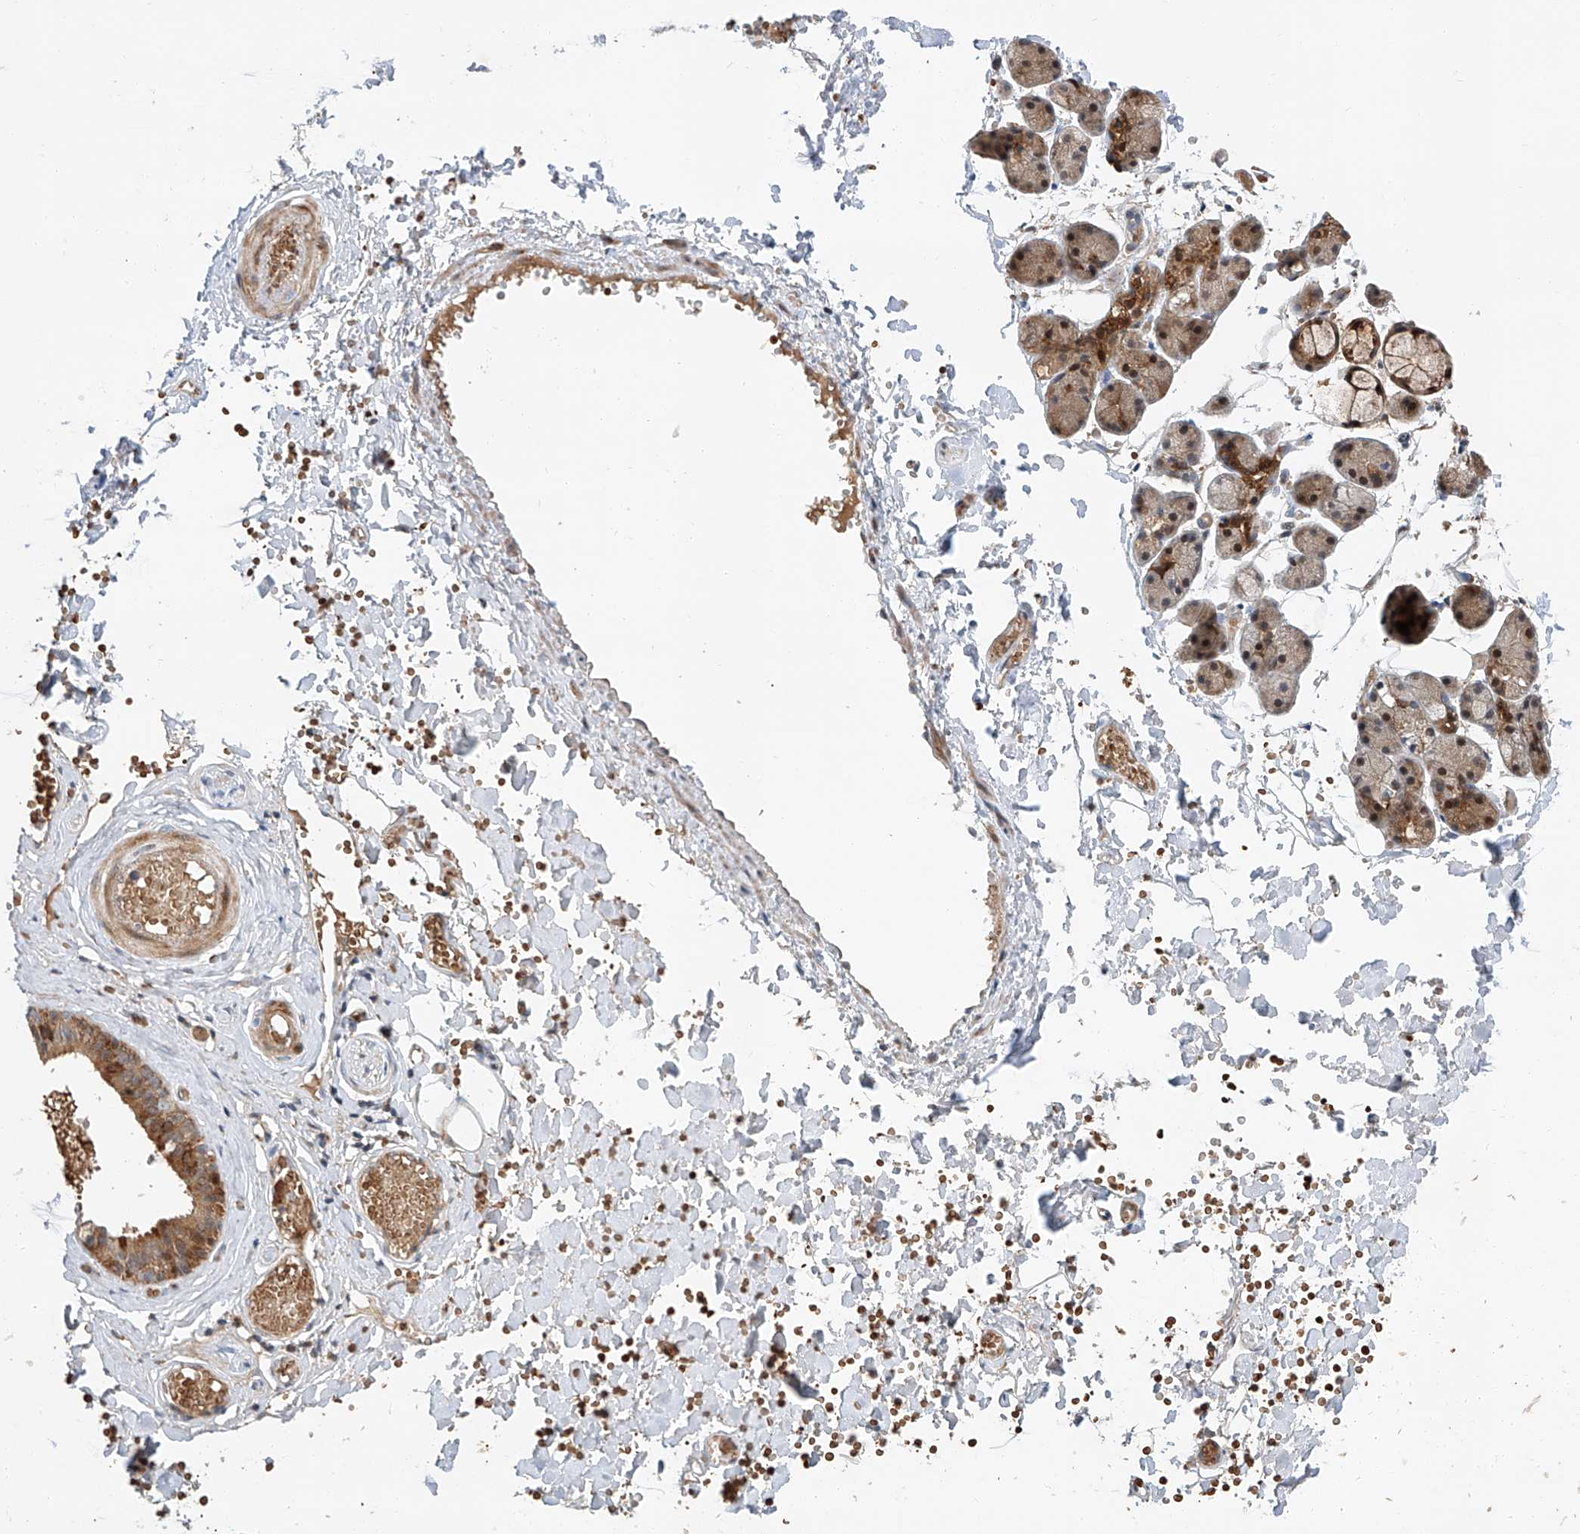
{"staining": {"intensity": "moderate", "quantity": "25%-75%", "location": "cytoplasmic/membranous"}, "tissue": "salivary gland", "cell_type": "Glandular cells", "image_type": "normal", "snomed": [{"axis": "morphology", "description": "Normal tissue, NOS"}, {"axis": "topography", "description": "Salivary gland"}], "caption": "Benign salivary gland exhibits moderate cytoplasmic/membranous staining in approximately 25%-75% of glandular cells, visualized by immunohistochemistry. The protein is stained brown, and the nuclei are stained in blue (DAB IHC with brightfield microscopy, high magnification).", "gene": "USF3", "patient": {"sex": "female", "age": 33}}